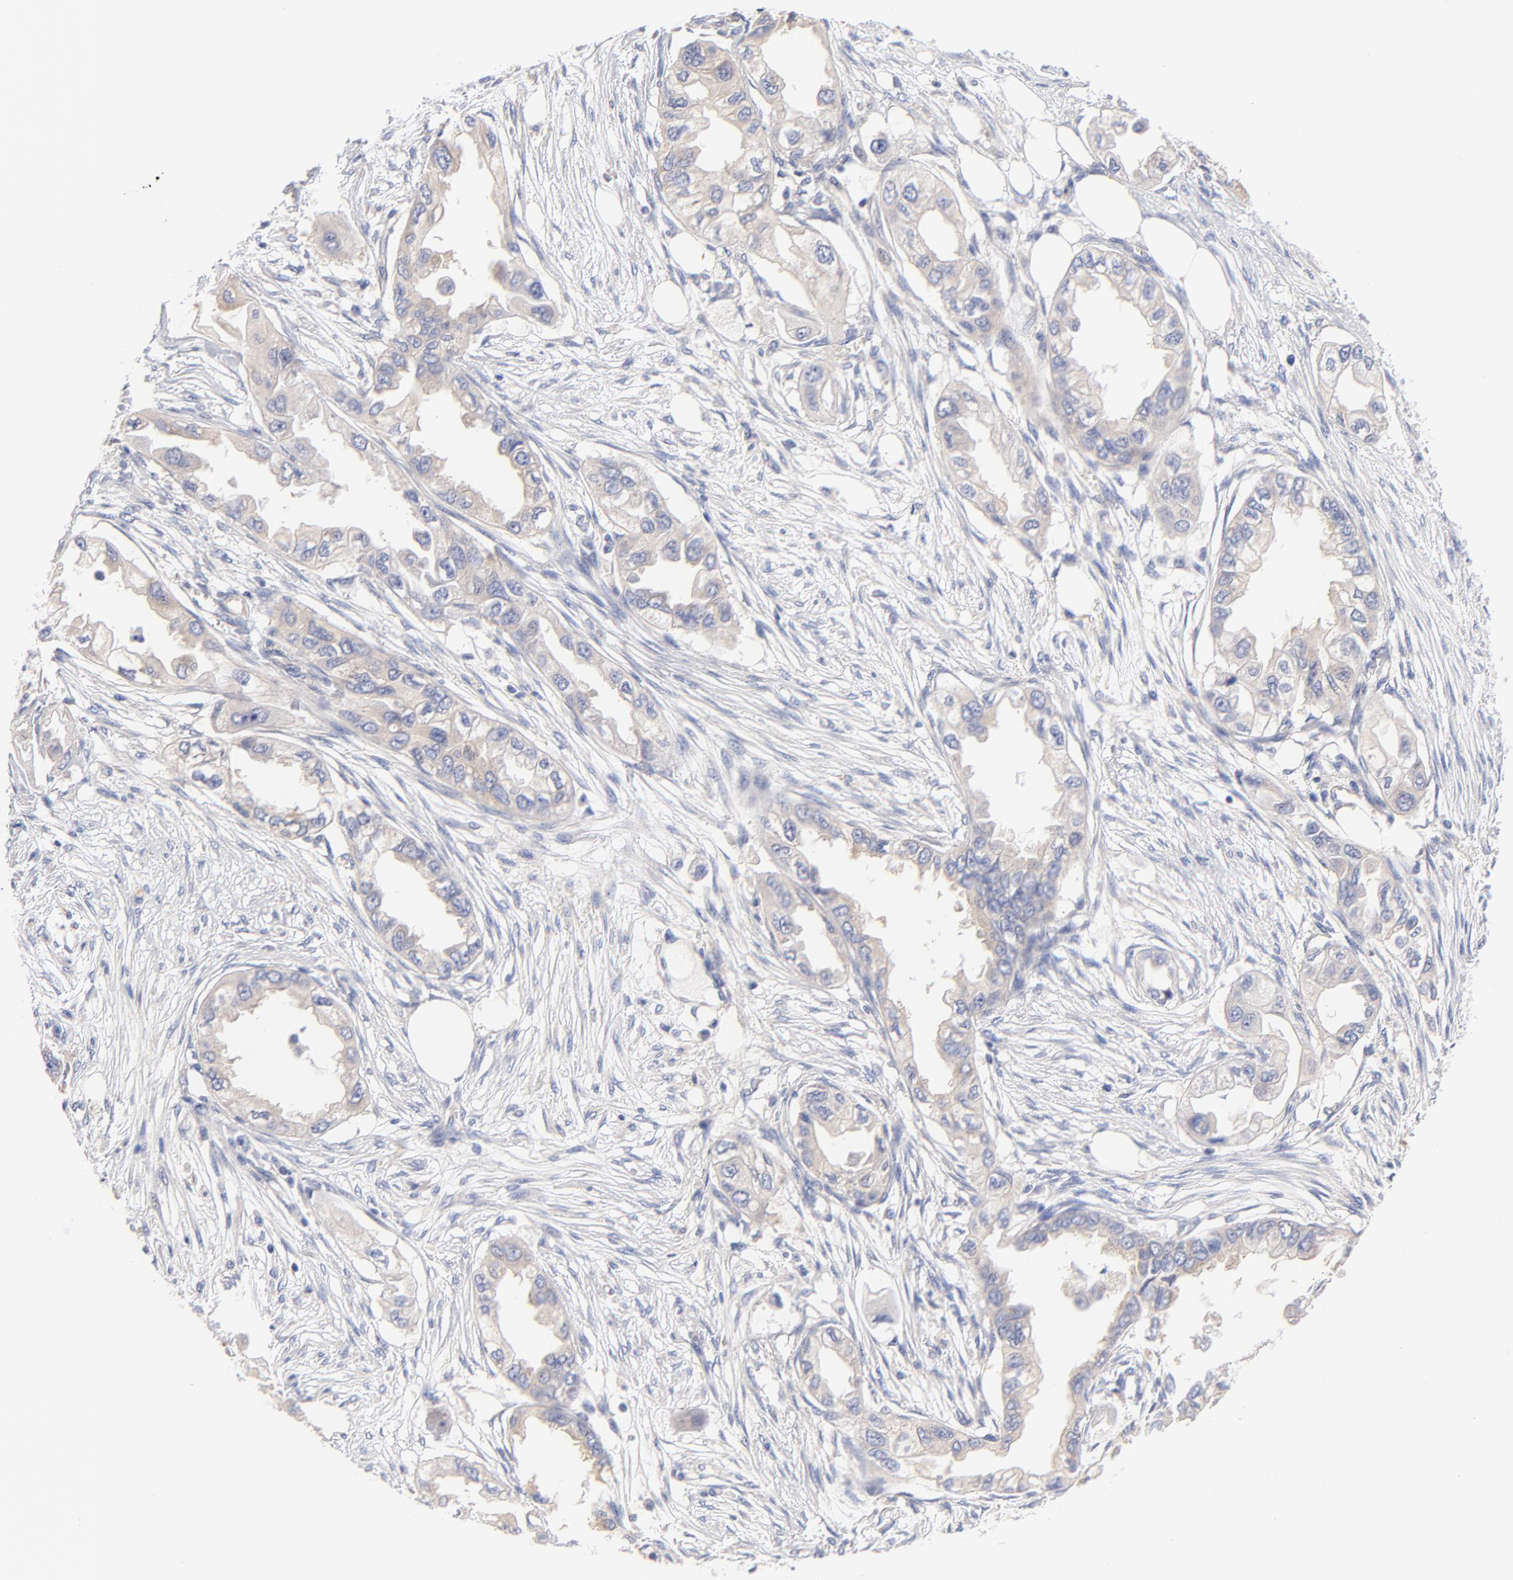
{"staining": {"intensity": "weak", "quantity": ">75%", "location": "cytoplasmic/membranous"}, "tissue": "endometrial cancer", "cell_type": "Tumor cells", "image_type": "cancer", "snomed": [{"axis": "morphology", "description": "Adenocarcinoma, NOS"}, {"axis": "topography", "description": "Endometrium"}], "caption": "Protein staining of adenocarcinoma (endometrial) tissue exhibits weak cytoplasmic/membranous staining in about >75% of tumor cells.", "gene": "HS3ST1", "patient": {"sex": "female", "age": 67}}